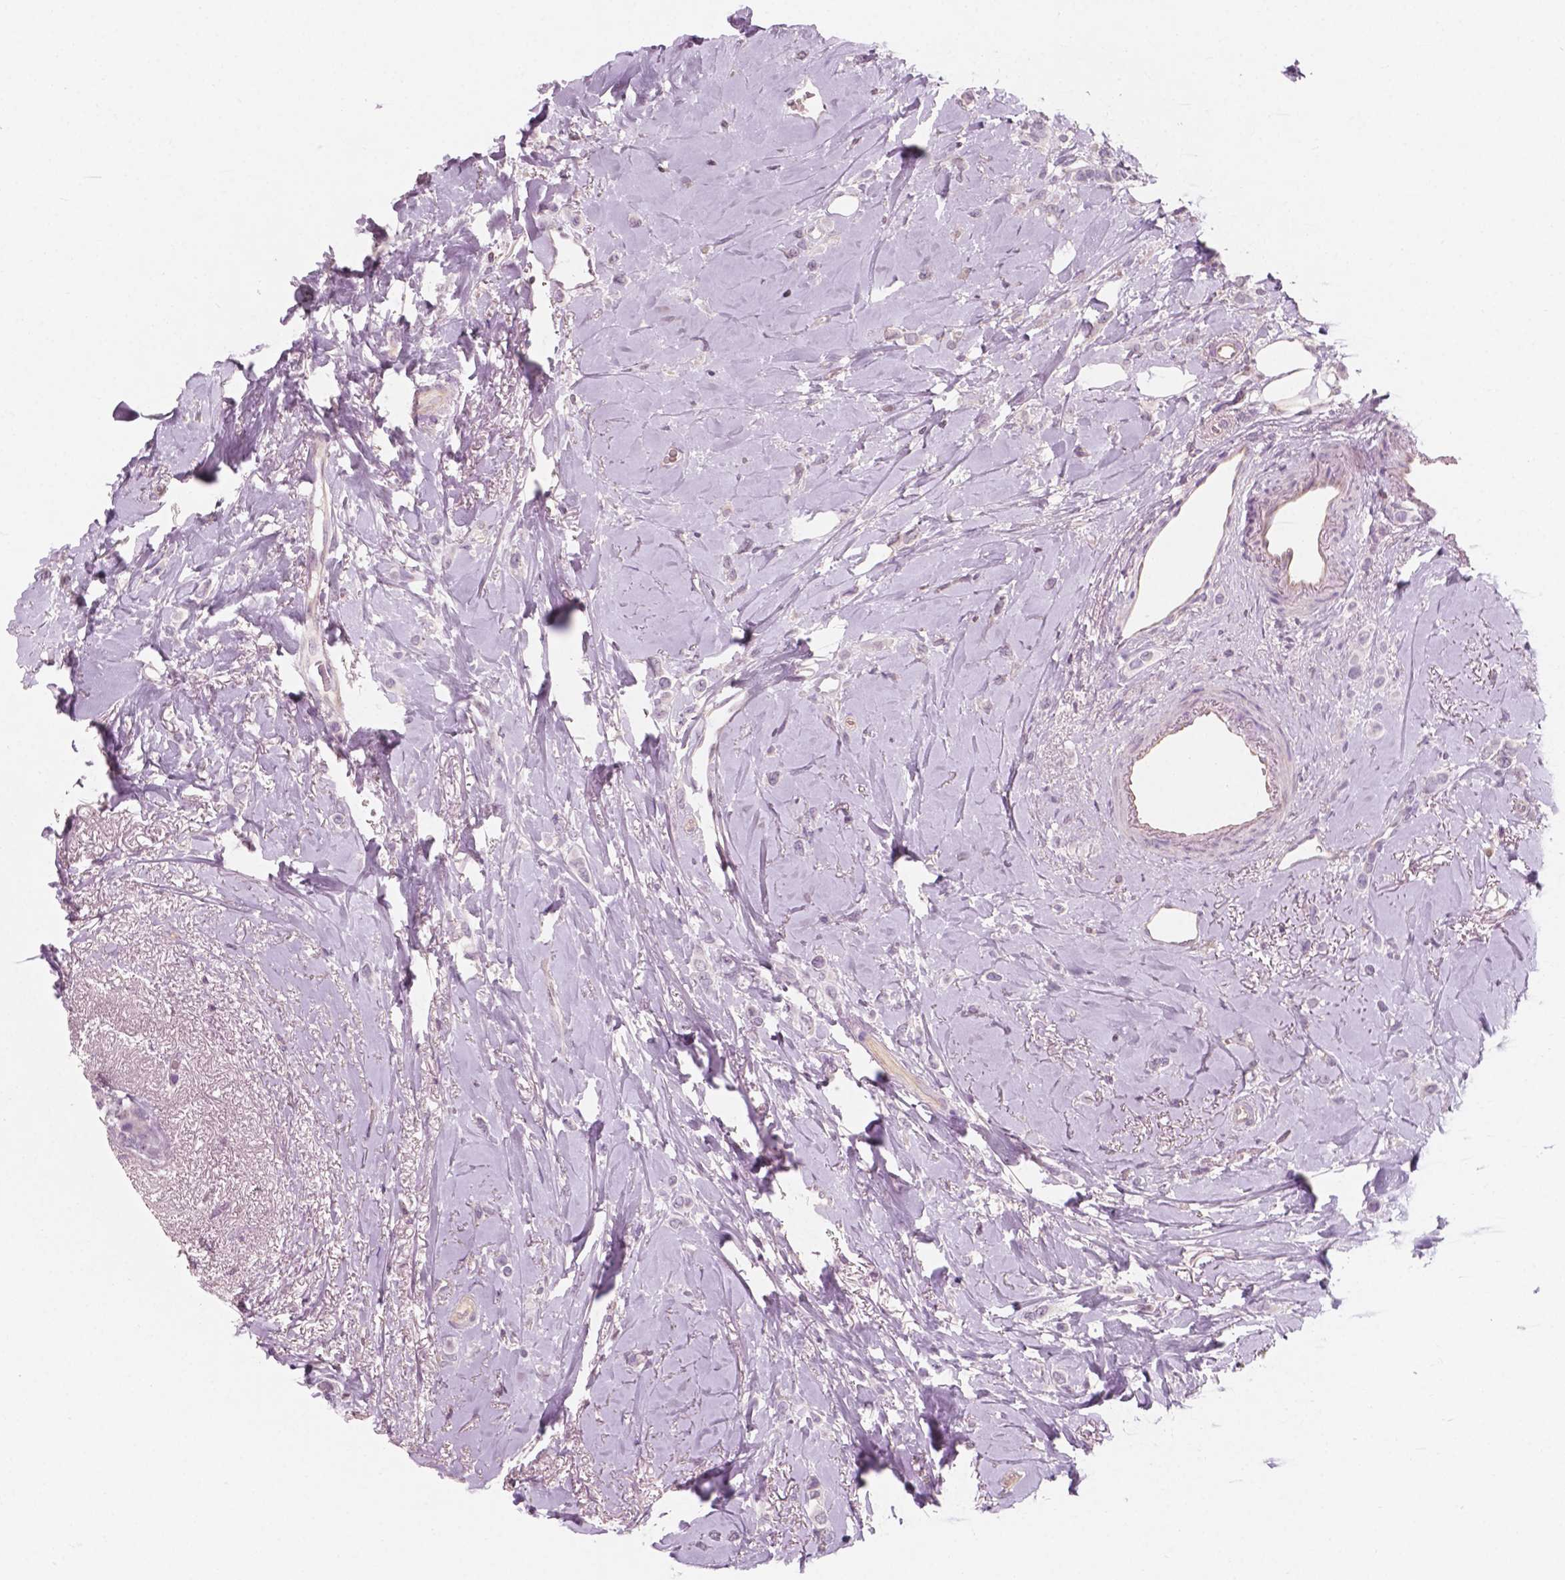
{"staining": {"intensity": "negative", "quantity": "none", "location": "none"}, "tissue": "breast cancer", "cell_type": "Tumor cells", "image_type": "cancer", "snomed": [{"axis": "morphology", "description": "Lobular carcinoma"}, {"axis": "topography", "description": "Breast"}], "caption": "Image shows no significant protein positivity in tumor cells of breast lobular carcinoma.", "gene": "AWAT1", "patient": {"sex": "female", "age": 66}}